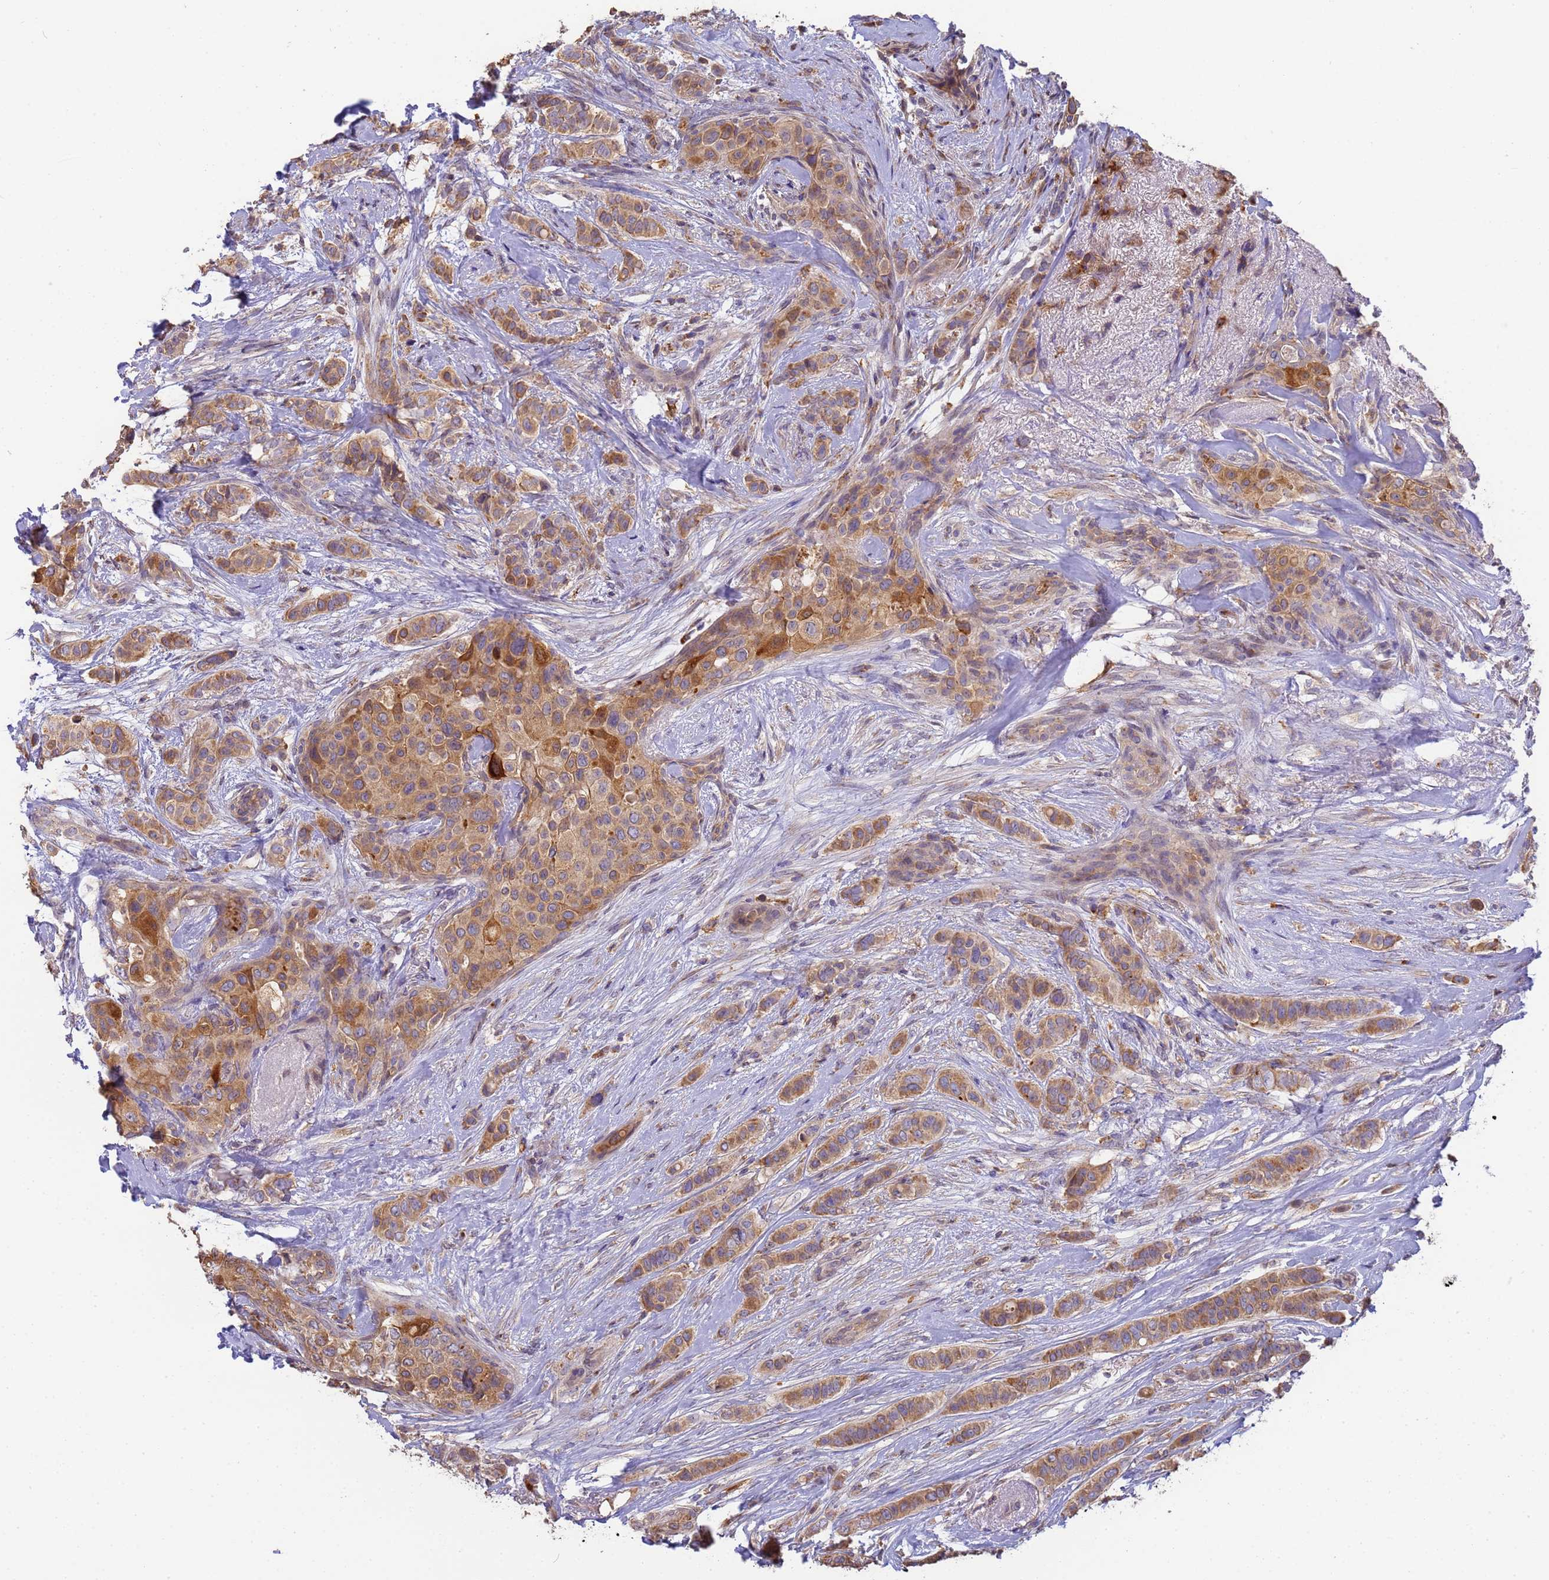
{"staining": {"intensity": "moderate", "quantity": ">75%", "location": "cytoplasmic/membranous"}, "tissue": "breast cancer", "cell_type": "Tumor cells", "image_type": "cancer", "snomed": [{"axis": "morphology", "description": "Lobular carcinoma"}, {"axis": "topography", "description": "Breast"}], "caption": "A histopathology image of lobular carcinoma (breast) stained for a protein shows moderate cytoplasmic/membranous brown staining in tumor cells.", "gene": "M6PR", "patient": {"sex": "female", "age": 51}}